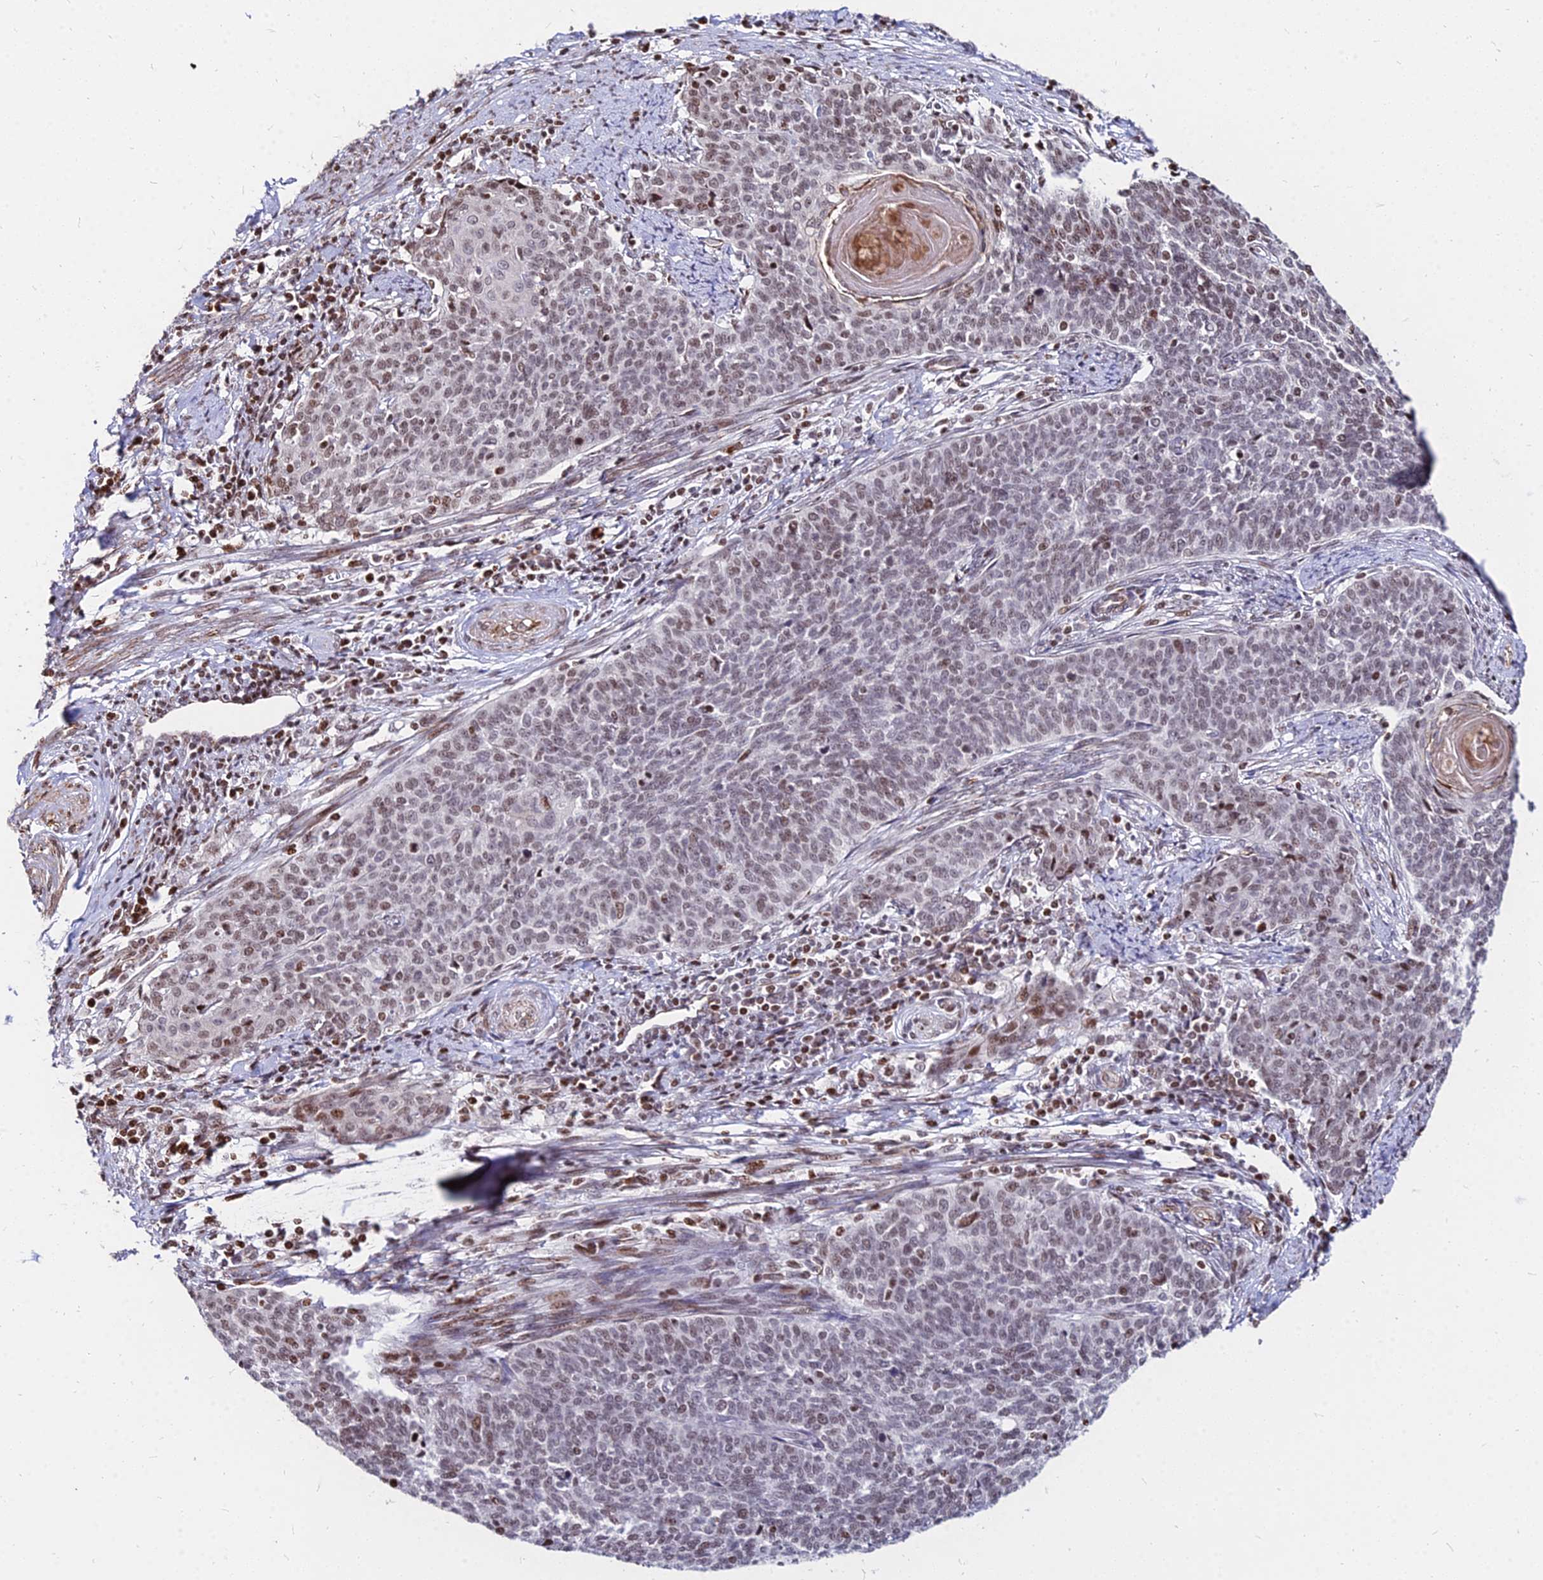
{"staining": {"intensity": "moderate", "quantity": ">75%", "location": "nuclear"}, "tissue": "cervical cancer", "cell_type": "Tumor cells", "image_type": "cancer", "snomed": [{"axis": "morphology", "description": "Squamous cell carcinoma, NOS"}, {"axis": "topography", "description": "Cervix"}], "caption": "The immunohistochemical stain shows moderate nuclear staining in tumor cells of cervical cancer tissue.", "gene": "NYAP2", "patient": {"sex": "female", "age": 39}}